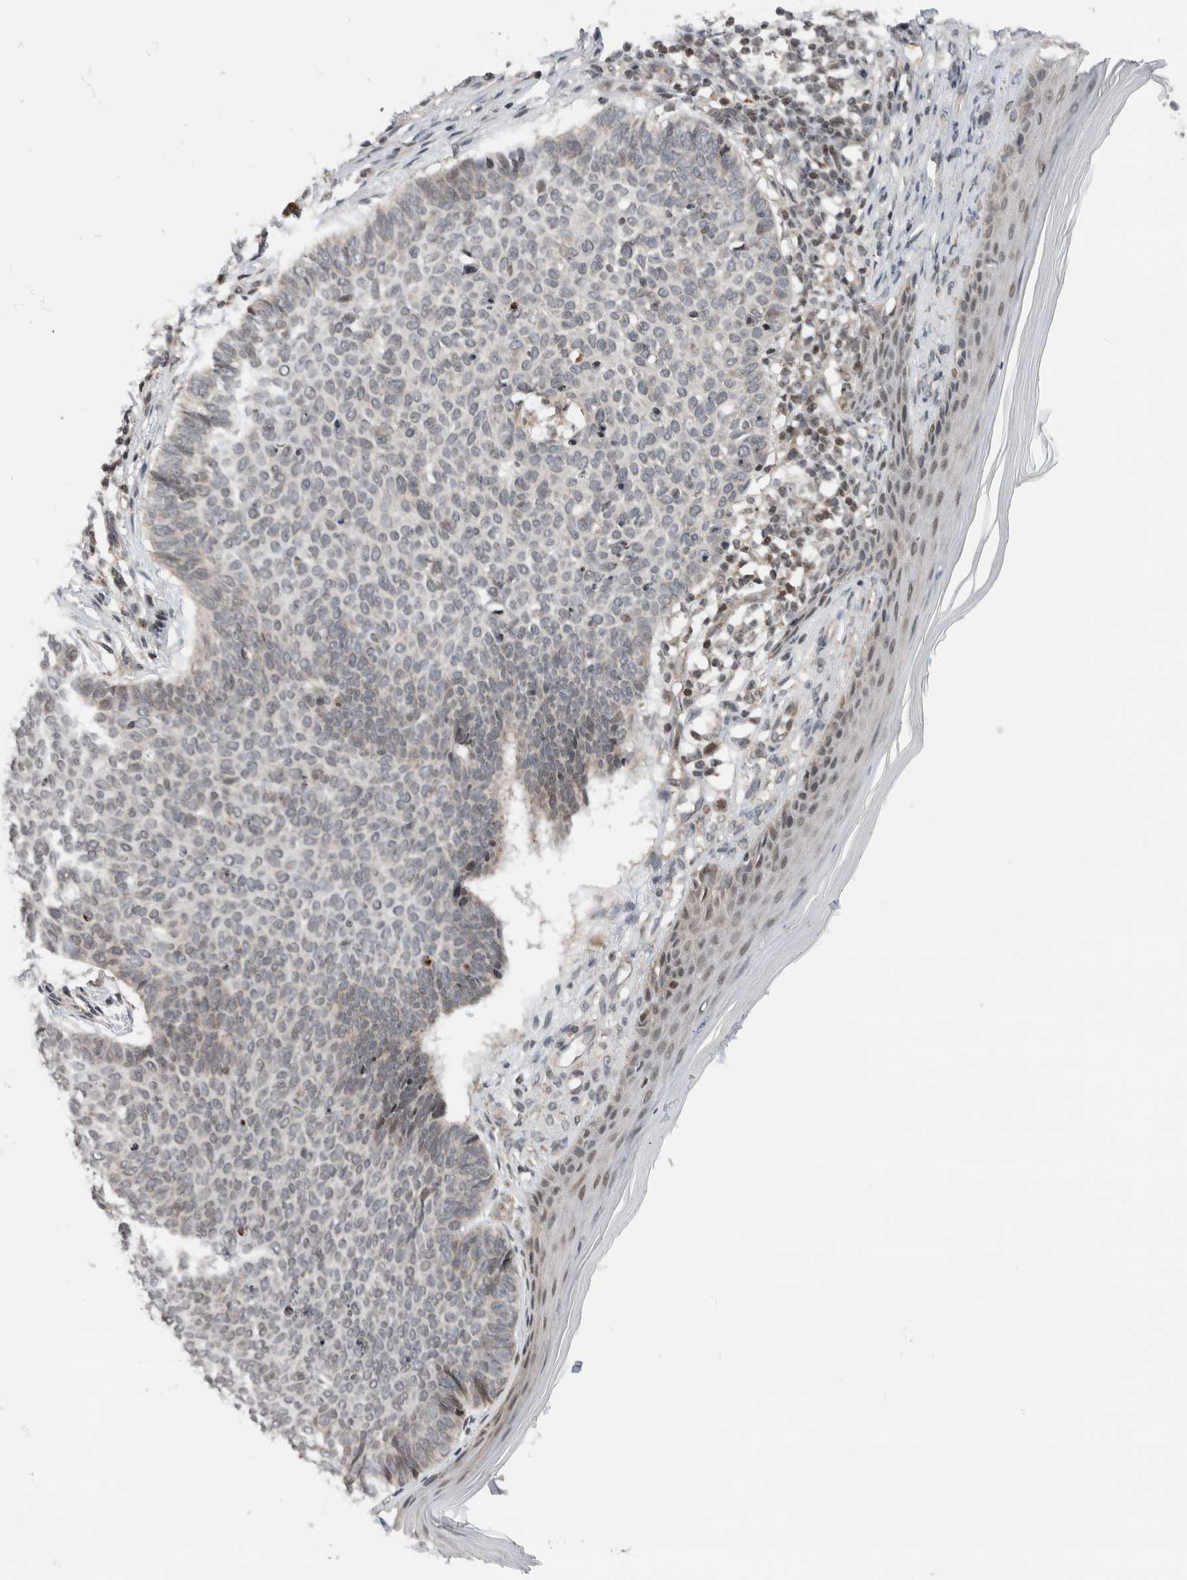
{"staining": {"intensity": "weak", "quantity": "<25%", "location": "cytoplasmic/membranous"}, "tissue": "skin cancer", "cell_type": "Tumor cells", "image_type": "cancer", "snomed": [{"axis": "morphology", "description": "Normal tissue, NOS"}, {"axis": "morphology", "description": "Basal cell carcinoma"}, {"axis": "topography", "description": "Skin"}], "caption": "Photomicrograph shows no protein staining in tumor cells of skin cancer tissue.", "gene": "NPLOC4", "patient": {"sex": "male", "age": 50}}